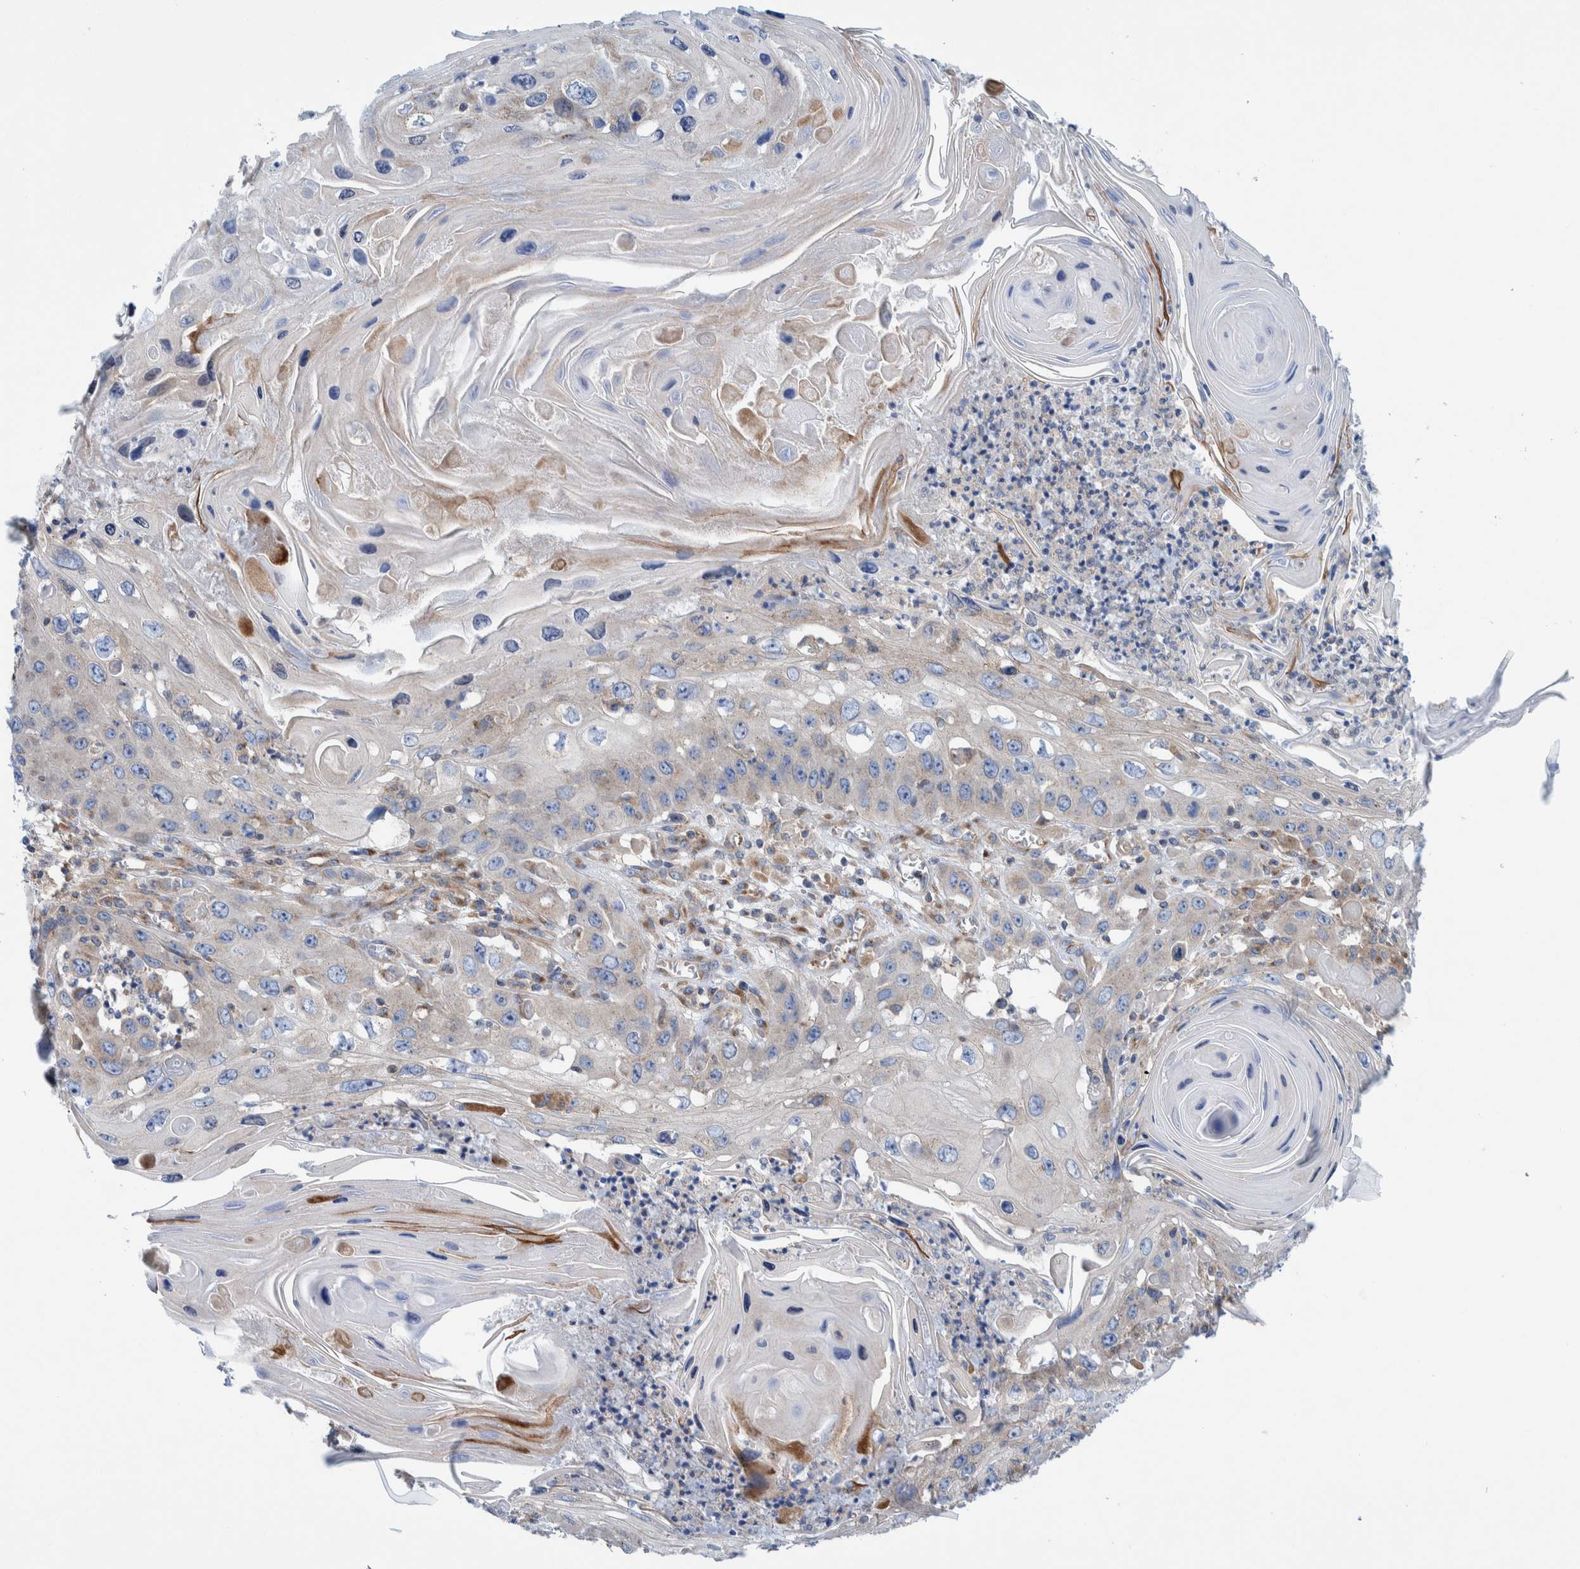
{"staining": {"intensity": "weak", "quantity": "<25%", "location": "cytoplasmic/membranous"}, "tissue": "skin cancer", "cell_type": "Tumor cells", "image_type": "cancer", "snomed": [{"axis": "morphology", "description": "Squamous cell carcinoma, NOS"}, {"axis": "topography", "description": "Skin"}], "caption": "Immunohistochemistry (IHC) image of neoplastic tissue: skin squamous cell carcinoma stained with DAB (3,3'-diaminobenzidine) shows no significant protein expression in tumor cells.", "gene": "TRIM58", "patient": {"sex": "male", "age": 55}}